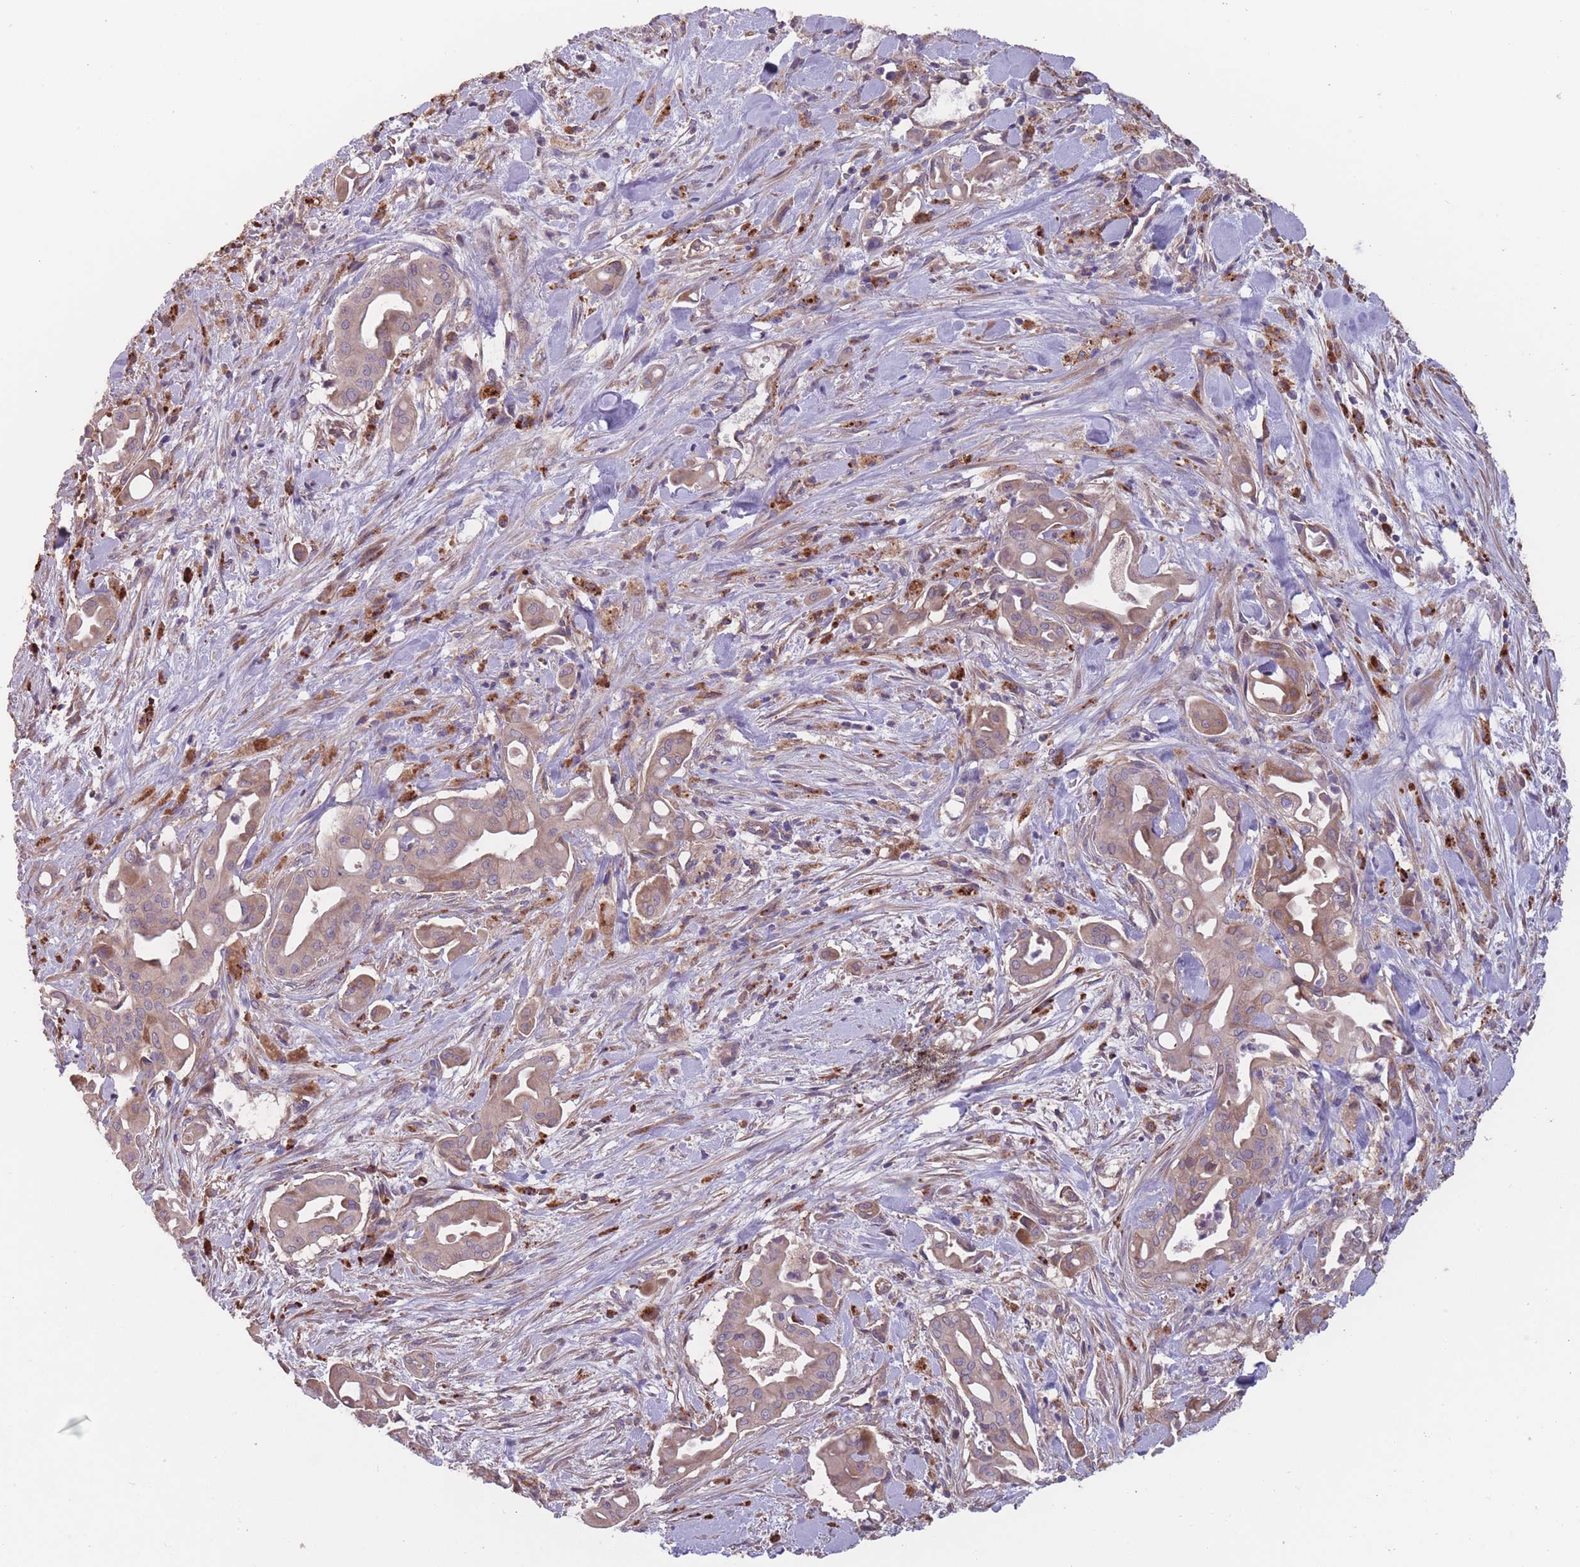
{"staining": {"intensity": "moderate", "quantity": ">75%", "location": "cytoplasmic/membranous"}, "tissue": "liver cancer", "cell_type": "Tumor cells", "image_type": "cancer", "snomed": [{"axis": "morphology", "description": "Cholangiocarcinoma"}, {"axis": "topography", "description": "Liver"}], "caption": "A medium amount of moderate cytoplasmic/membranous positivity is appreciated in about >75% of tumor cells in liver cholangiocarcinoma tissue.", "gene": "ITPKC", "patient": {"sex": "female", "age": 68}}